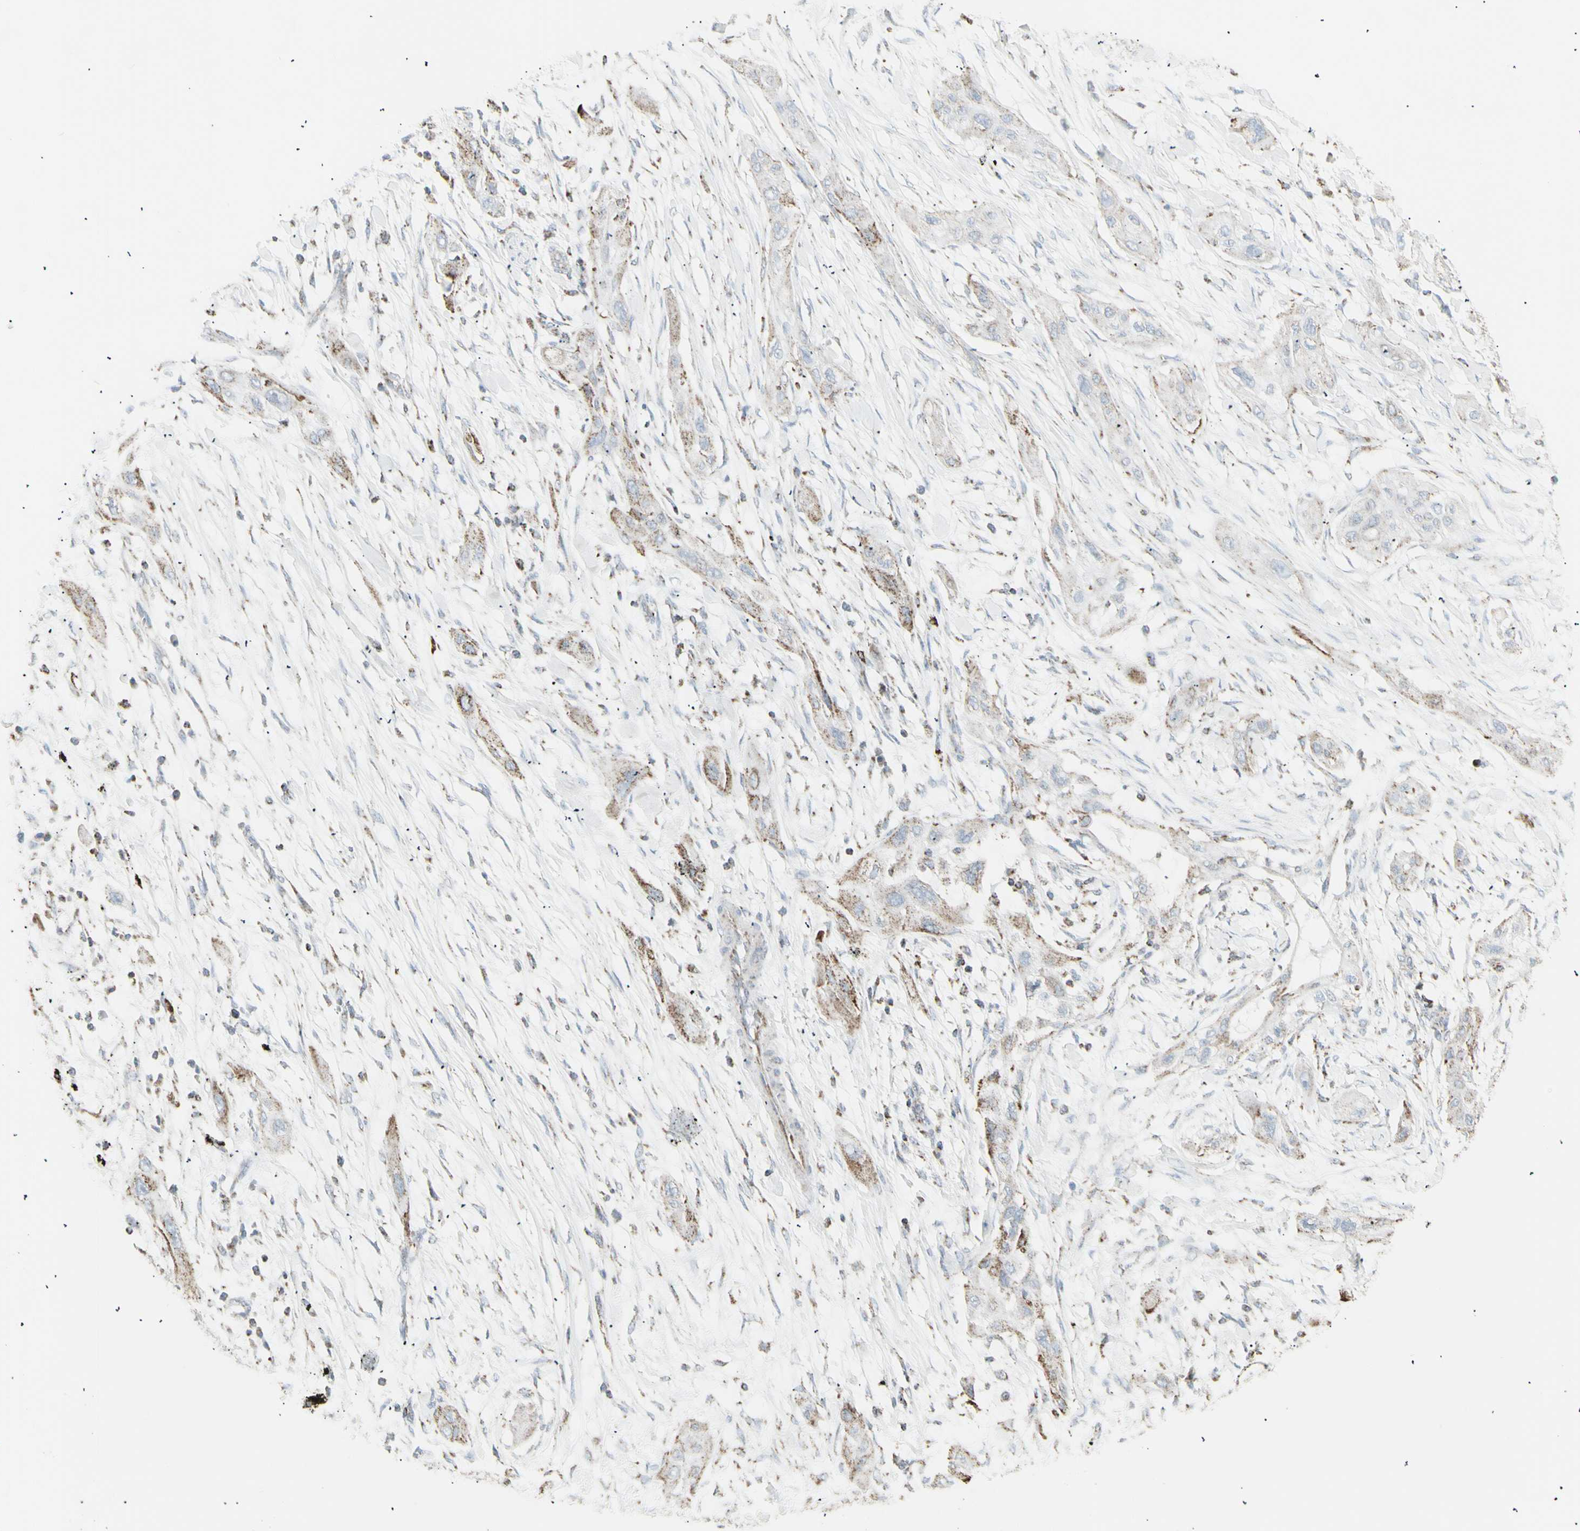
{"staining": {"intensity": "weak", "quantity": ">75%", "location": "cytoplasmic/membranous"}, "tissue": "lung cancer", "cell_type": "Tumor cells", "image_type": "cancer", "snomed": [{"axis": "morphology", "description": "Squamous cell carcinoma, NOS"}, {"axis": "topography", "description": "Lung"}], "caption": "This histopathology image reveals immunohistochemistry staining of lung cancer, with low weak cytoplasmic/membranous staining in approximately >75% of tumor cells.", "gene": "PLGRKT", "patient": {"sex": "female", "age": 47}}